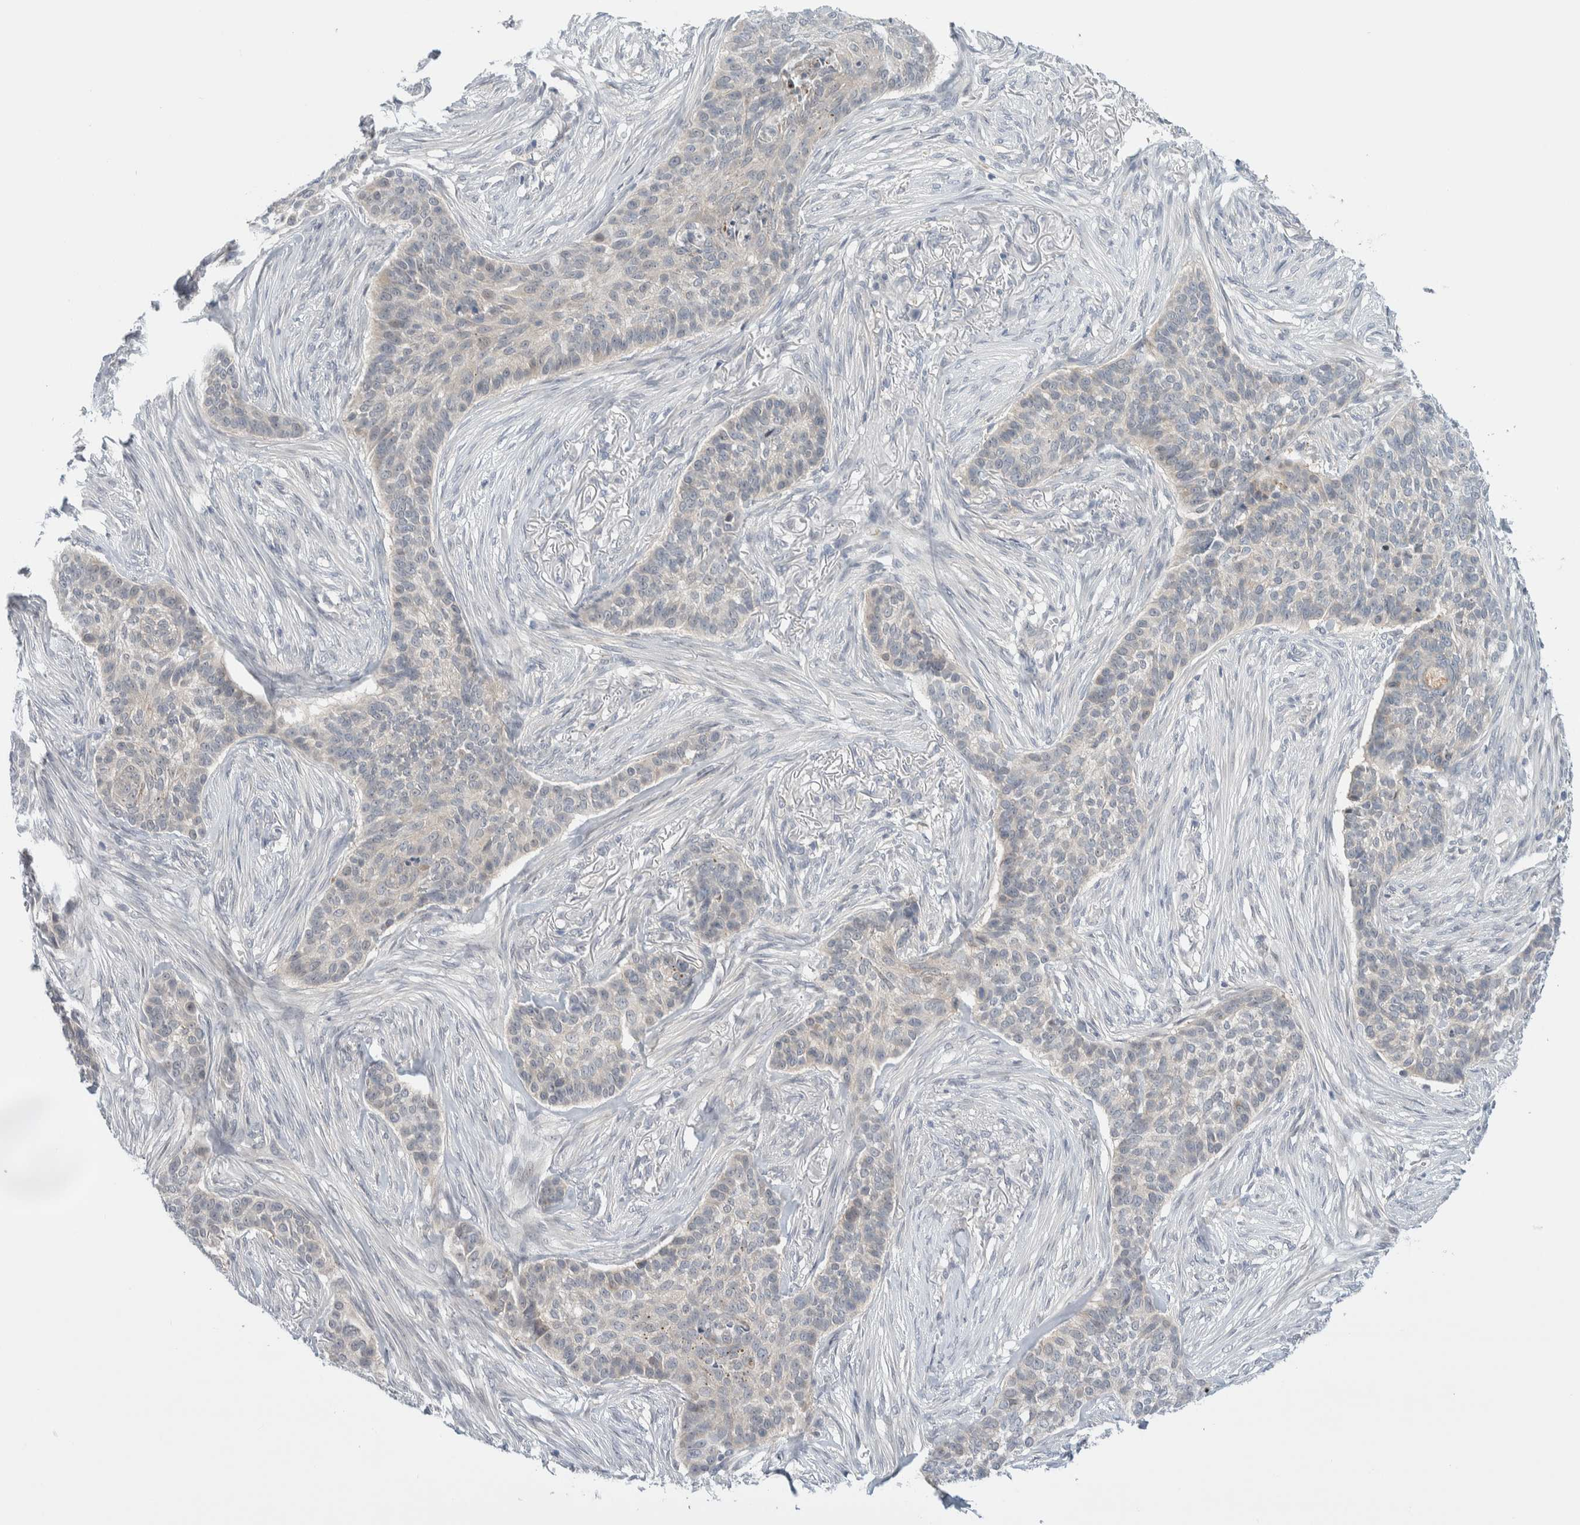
{"staining": {"intensity": "negative", "quantity": "none", "location": "none"}, "tissue": "skin cancer", "cell_type": "Tumor cells", "image_type": "cancer", "snomed": [{"axis": "morphology", "description": "Basal cell carcinoma"}, {"axis": "topography", "description": "Skin"}], "caption": "High power microscopy histopathology image of an IHC histopathology image of skin cancer (basal cell carcinoma), revealing no significant staining in tumor cells.", "gene": "NCR3LG1", "patient": {"sex": "male", "age": 85}}